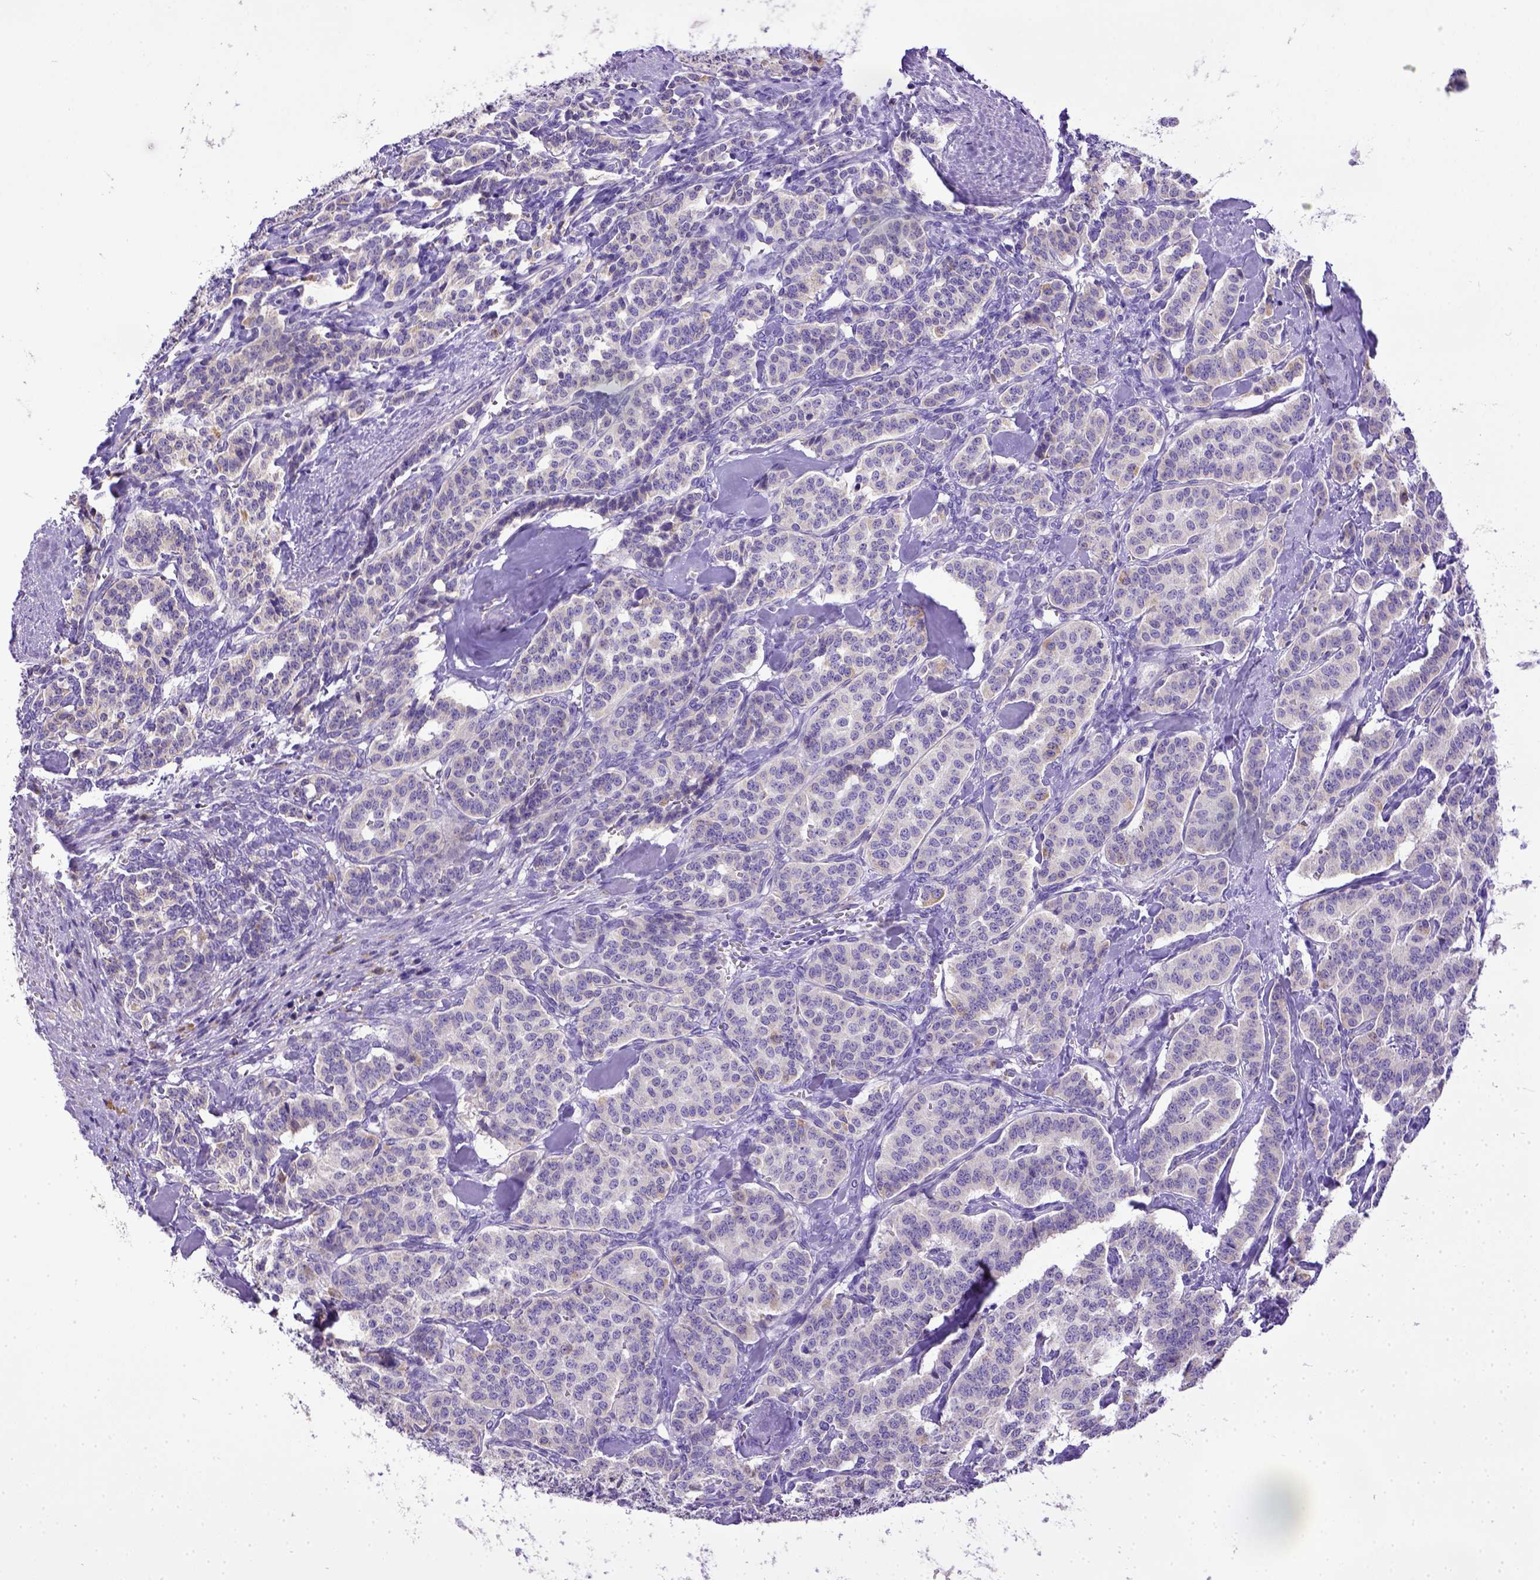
{"staining": {"intensity": "negative", "quantity": "none", "location": "none"}, "tissue": "carcinoid", "cell_type": "Tumor cells", "image_type": "cancer", "snomed": [{"axis": "morphology", "description": "Normal tissue, NOS"}, {"axis": "morphology", "description": "Carcinoid, malignant, NOS"}, {"axis": "topography", "description": "Lung"}], "caption": "Malignant carcinoid was stained to show a protein in brown. There is no significant expression in tumor cells.", "gene": "SPEF1", "patient": {"sex": "female", "age": 46}}